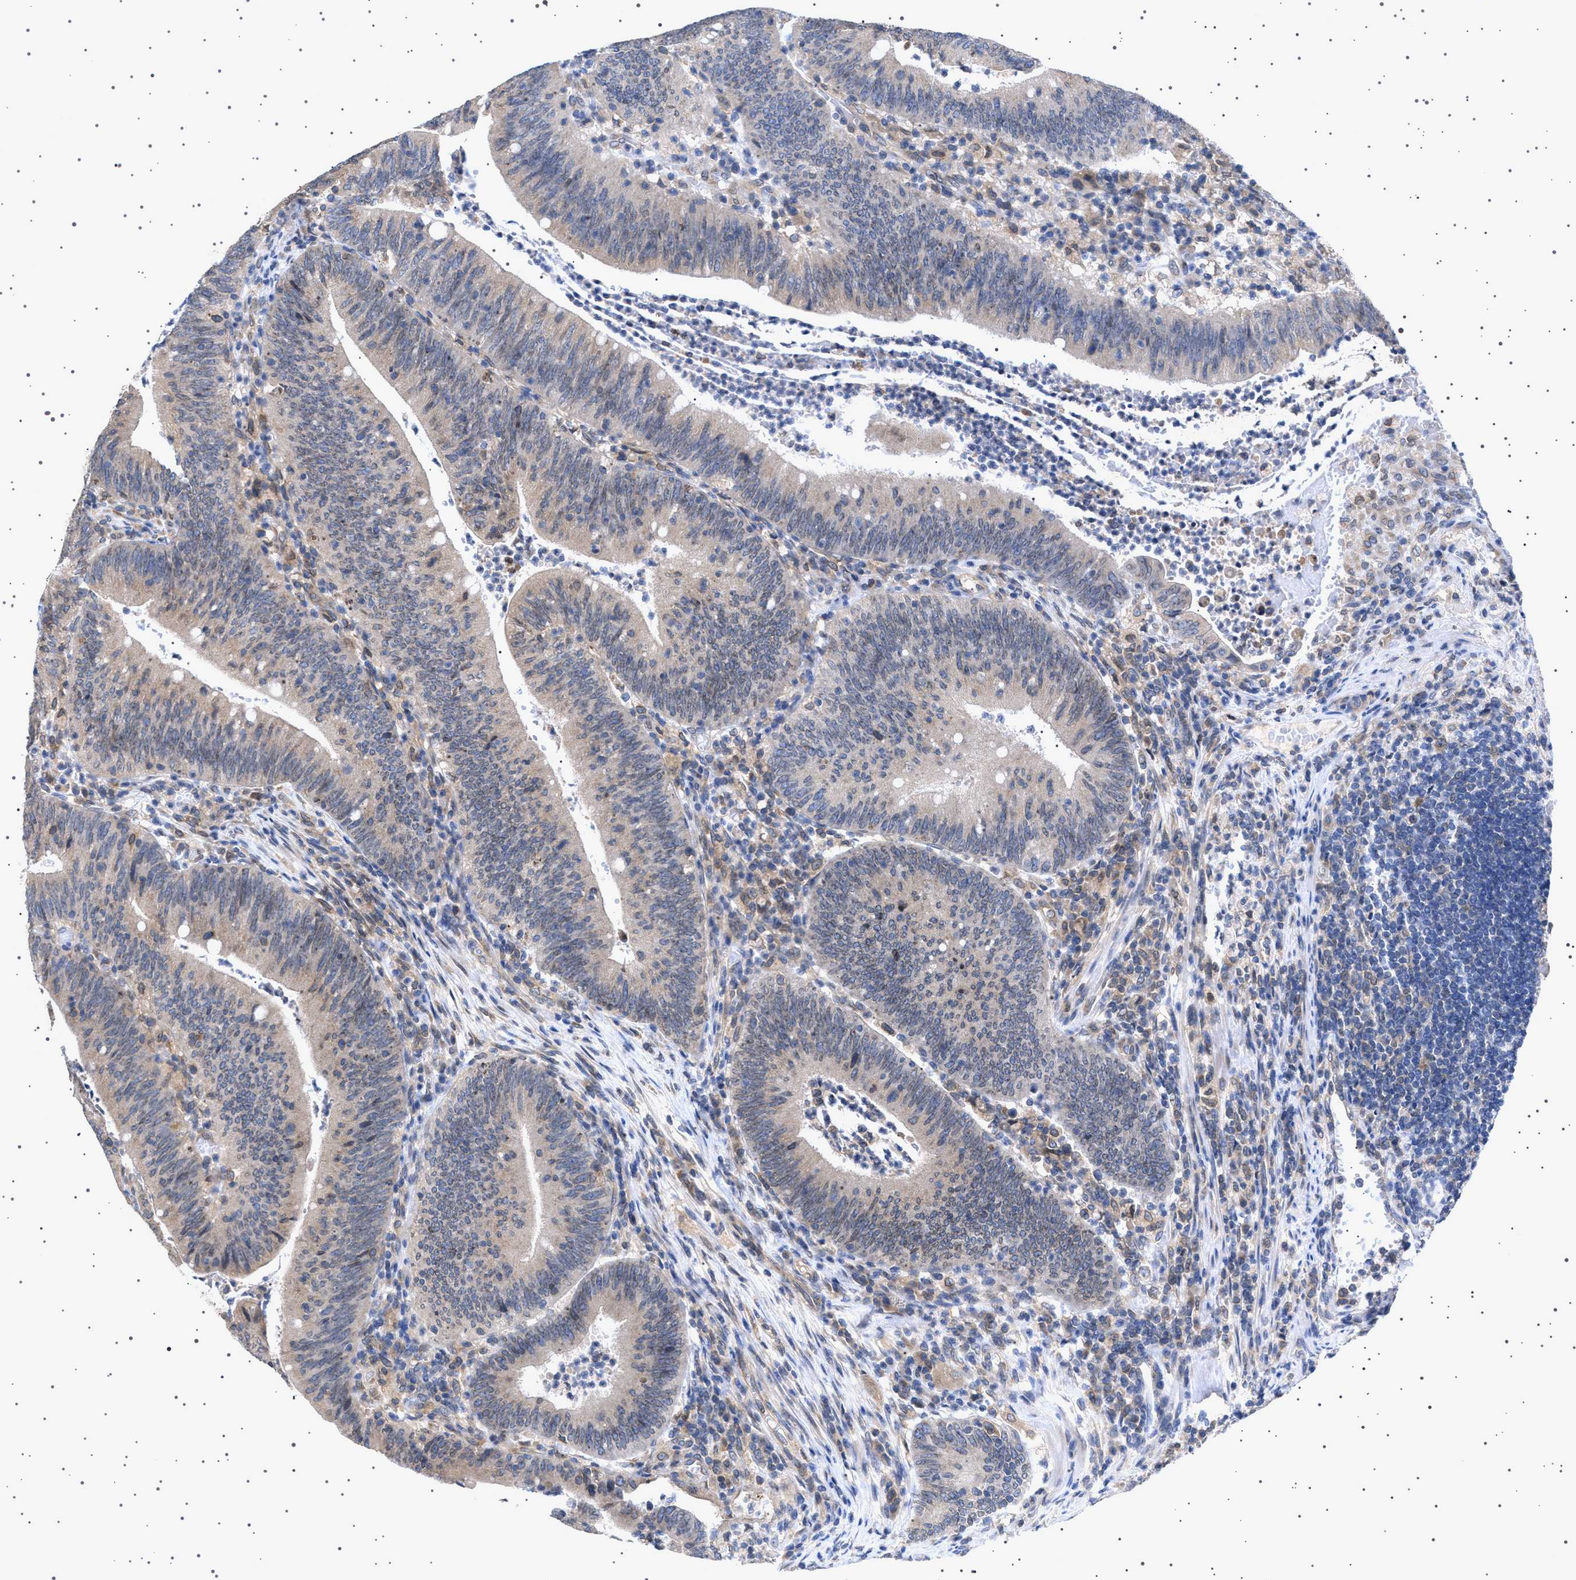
{"staining": {"intensity": "weak", "quantity": "<25%", "location": "cytoplasmic/membranous"}, "tissue": "colorectal cancer", "cell_type": "Tumor cells", "image_type": "cancer", "snomed": [{"axis": "morphology", "description": "Normal tissue, NOS"}, {"axis": "morphology", "description": "Adenocarcinoma, NOS"}, {"axis": "topography", "description": "Rectum"}], "caption": "Histopathology image shows no protein expression in tumor cells of colorectal cancer tissue.", "gene": "NUP93", "patient": {"sex": "female", "age": 66}}